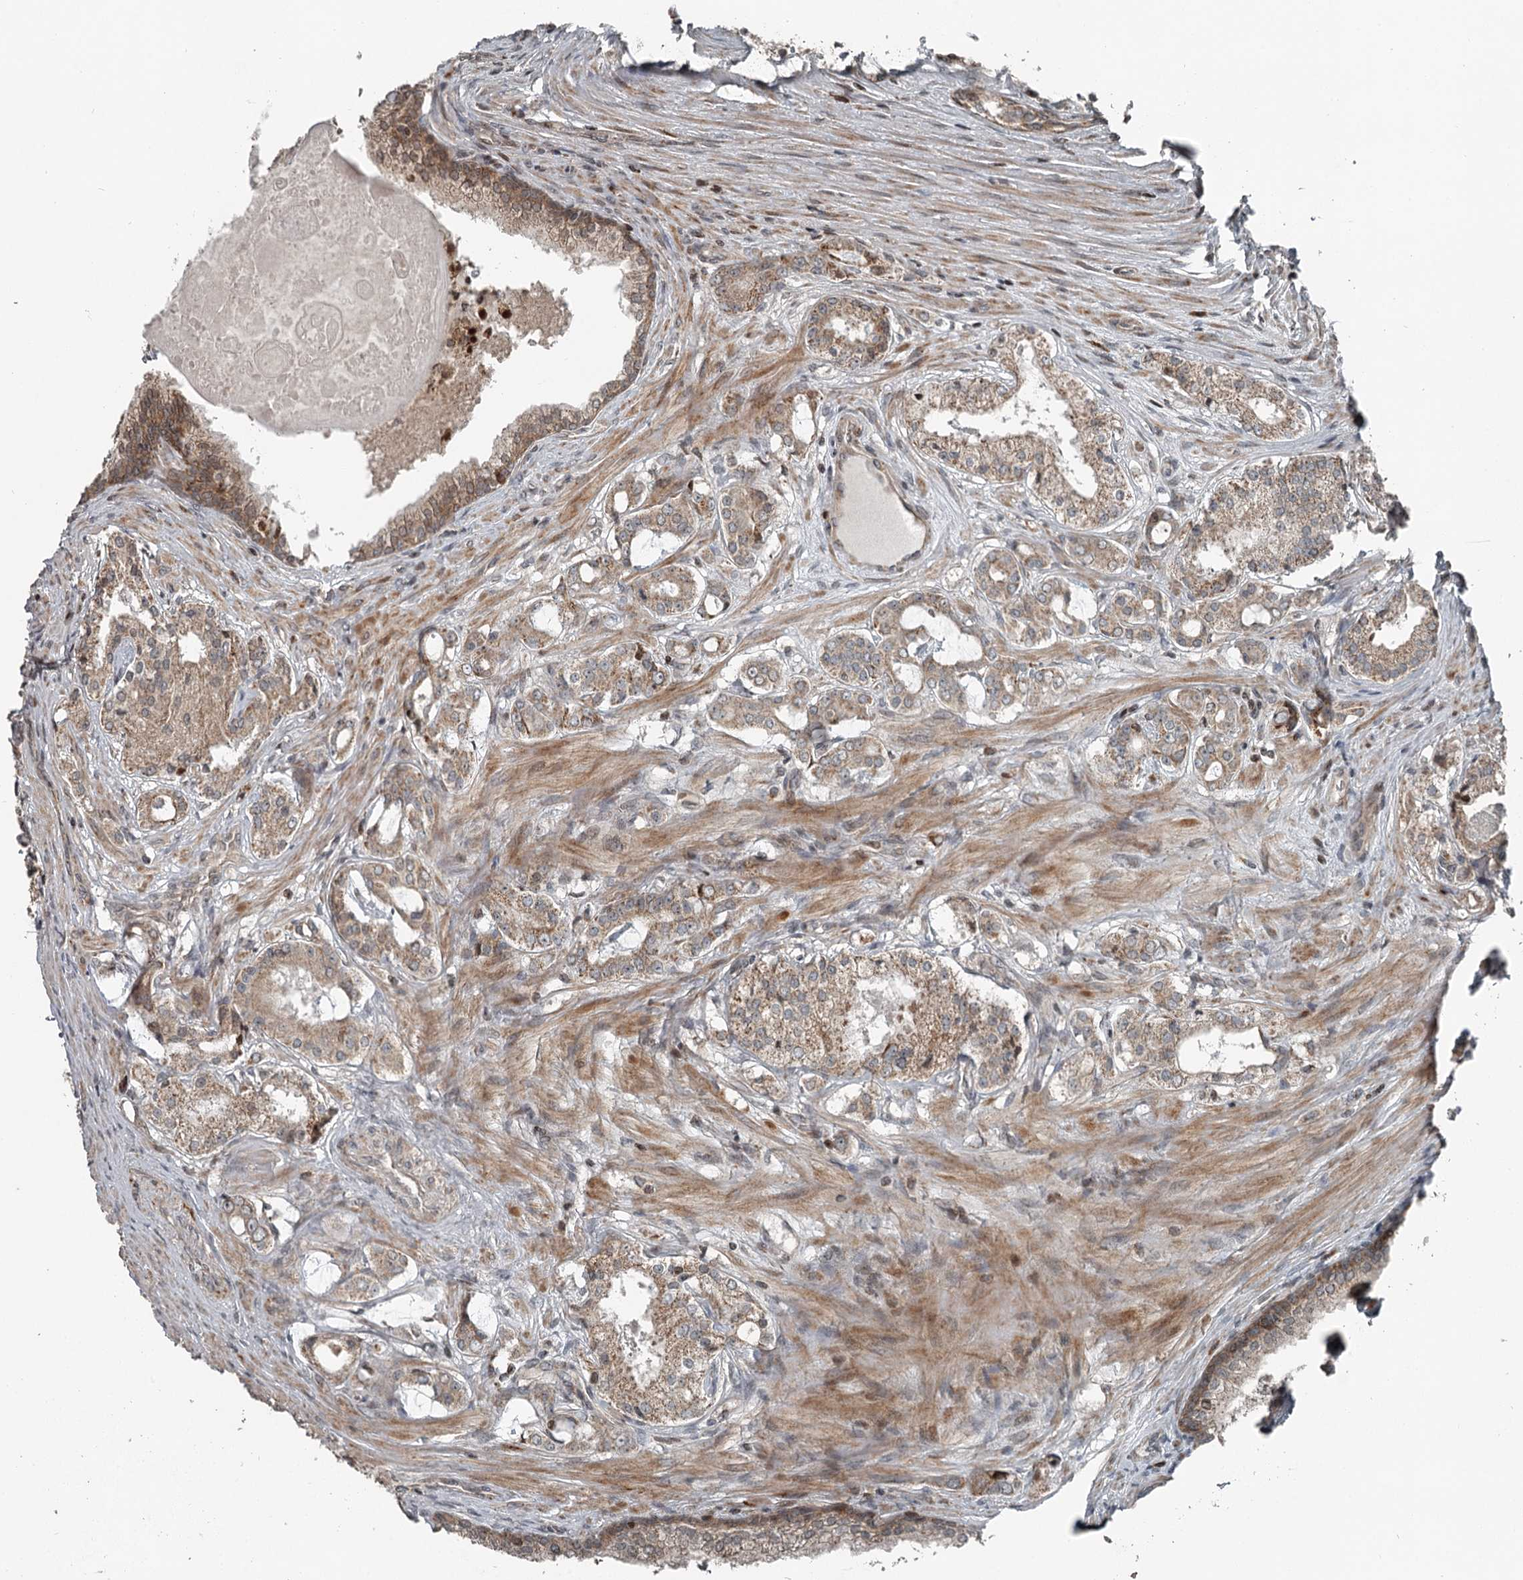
{"staining": {"intensity": "moderate", "quantity": ">75%", "location": "cytoplasmic/membranous"}, "tissue": "prostate cancer", "cell_type": "Tumor cells", "image_type": "cancer", "snomed": [{"axis": "morphology", "description": "Adenocarcinoma, High grade"}, {"axis": "topography", "description": "Prostate"}], "caption": "High-power microscopy captured an immunohistochemistry histopathology image of prostate cancer (high-grade adenocarcinoma), revealing moderate cytoplasmic/membranous expression in approximately >75% of tumor cells. The protein of interest is stained brown, and the nuclei are stained in blue (DAB IHC with brightfield microscopy, high magnification).", "gene": "RASSF8", "patient": {"sex": "male", "age": 63}}